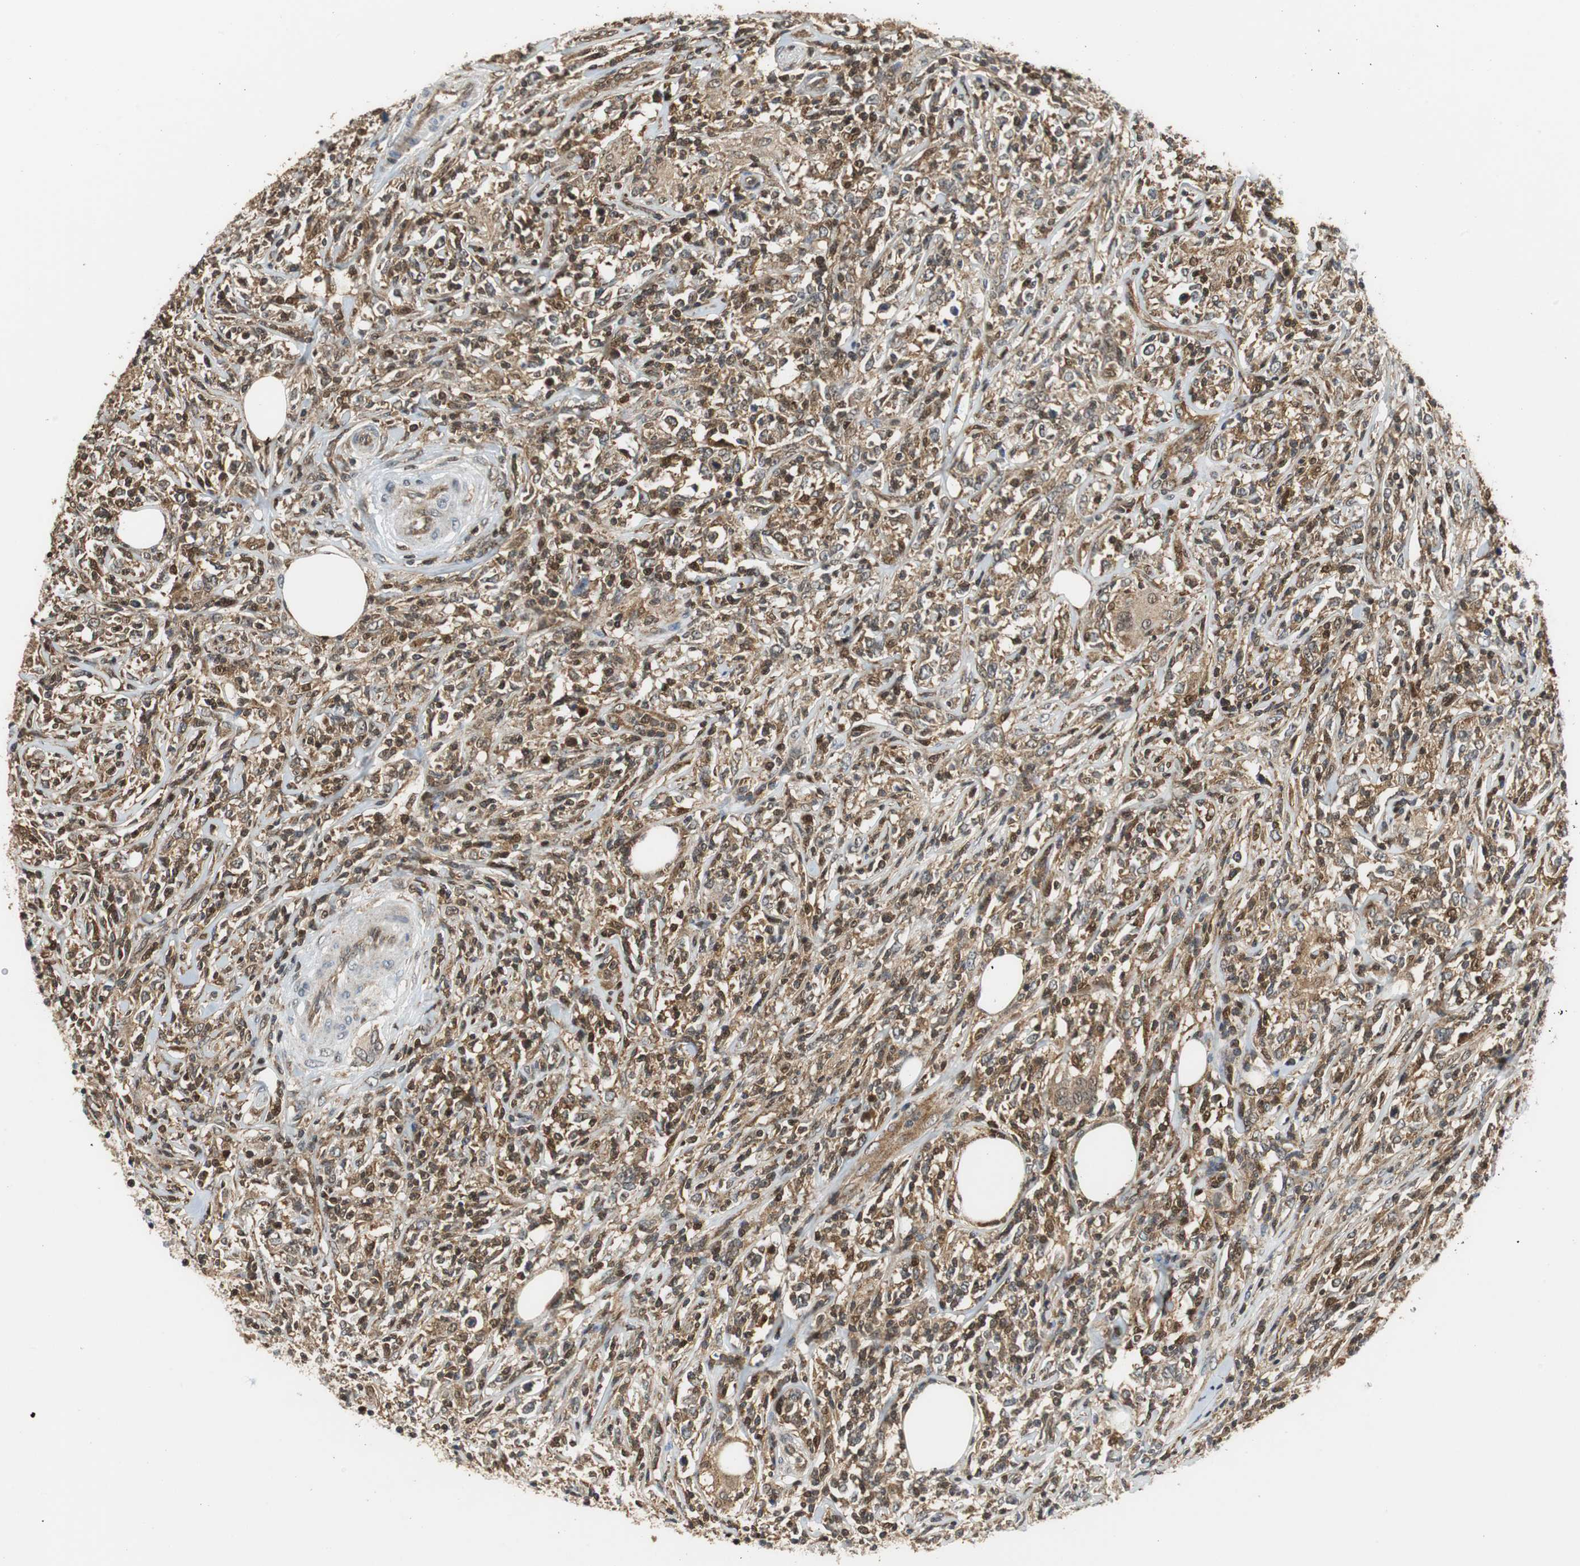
{"staining": {"intensity": "strong", "quantity": ">75%", "location": "cytoplasmic/membranous"}, "tissue": "lymphoma", "cell_type": "Tumor cells", "image_type": "cancer", "snomed": [{"axis": "morphology", "description": "Malignant lymphoma, non-Hodgkin's type, High grade"}, {"axis": "topography", "description": "Lymph node"}], "caption": "Immunohistochemical staining of lymphoma displays high levels of strong cytoplasmic/membranous positivity in about >75% of tumor cells.", "gene": "GSDMD", "patient": {"sex": "female", "age": 84}}